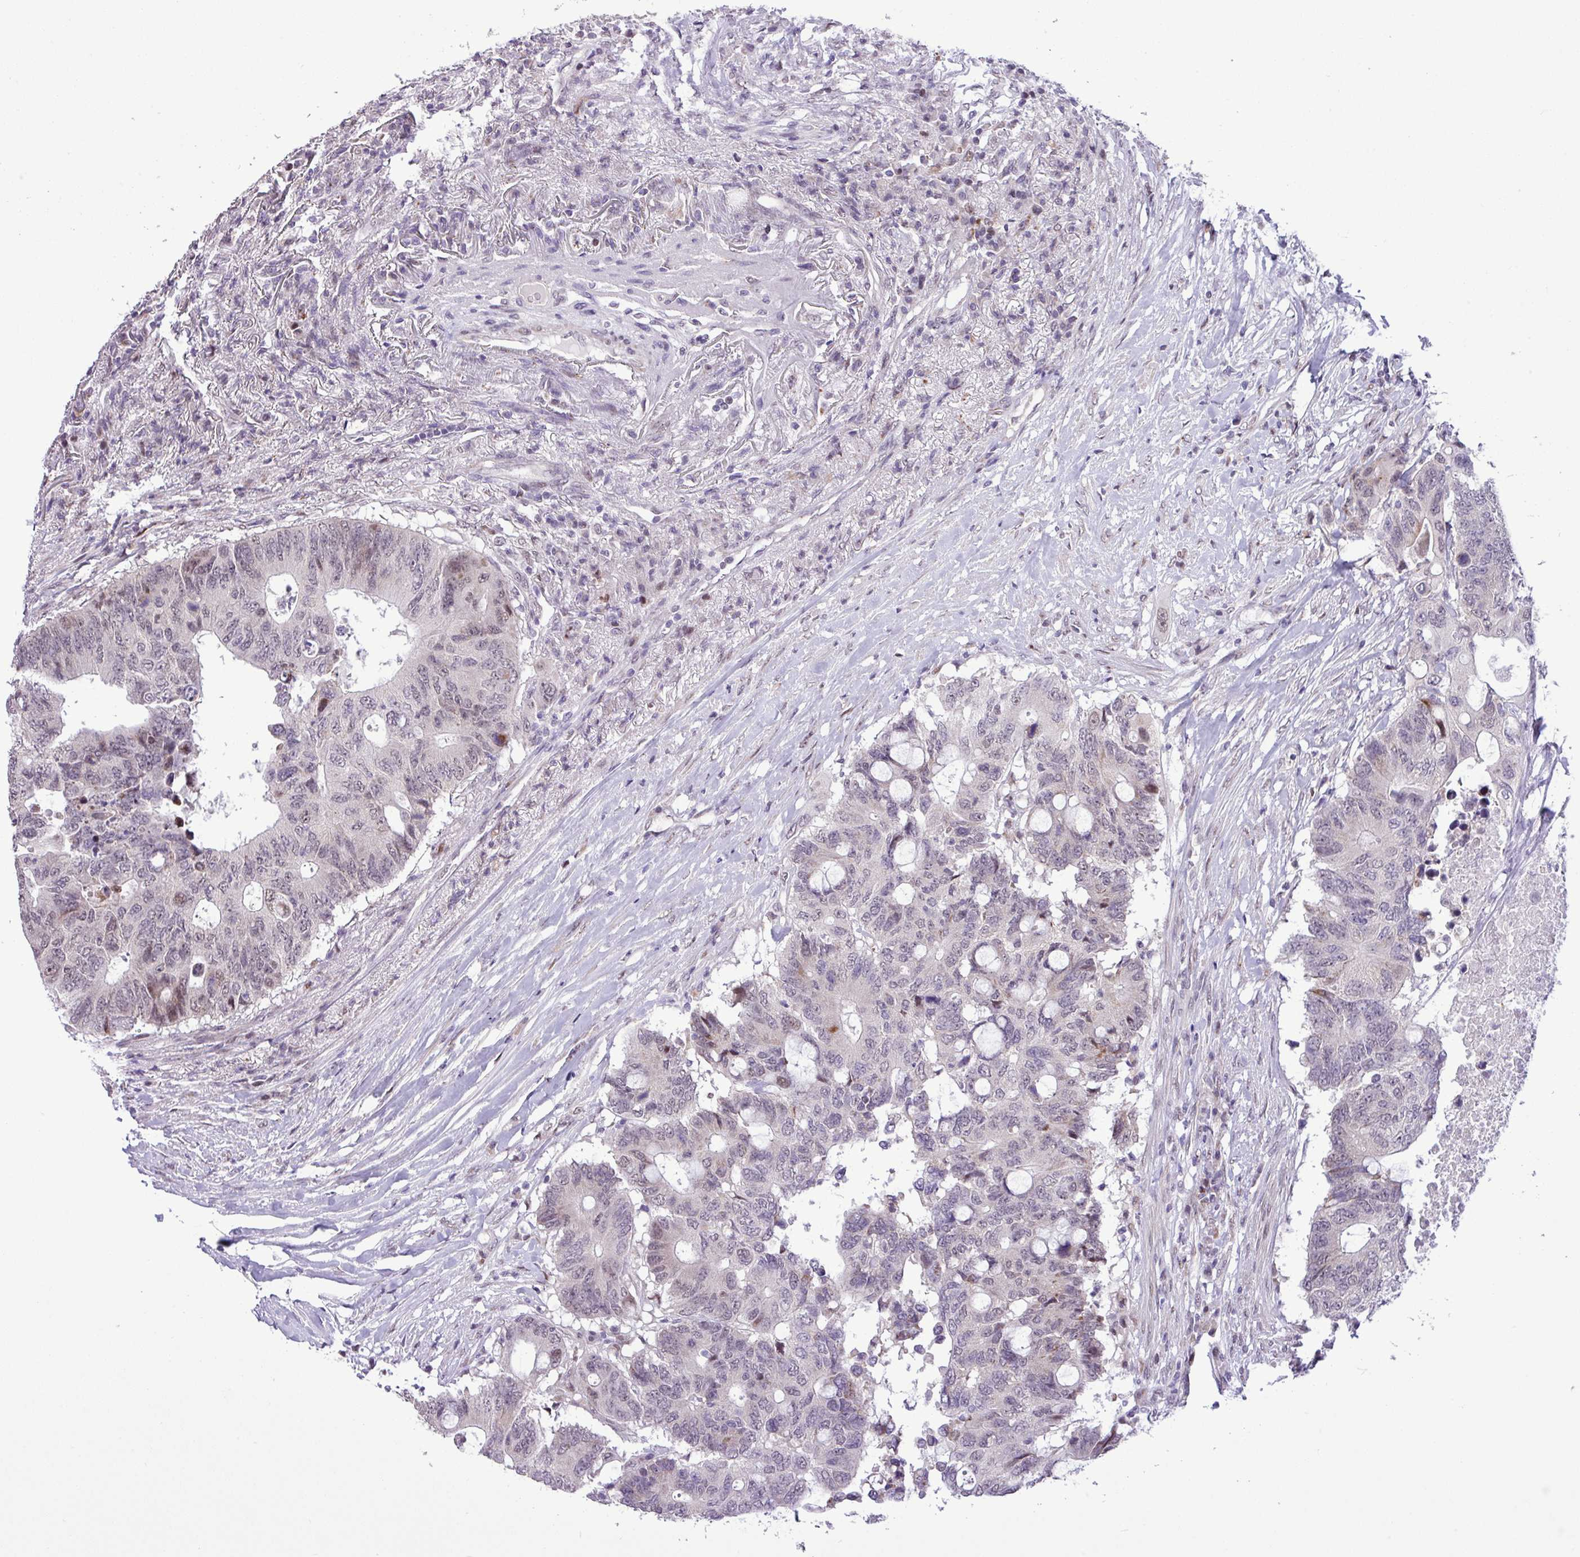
{"staining": {"intensity": "weak", "quantity": "<25%", "location": "nuclear"}, "tissue": "colorectal cancer", "cell_type": "Tumor cells", "image_type": "cancer", "snomed": [{"axis": "morphology", "description": "Adenocarcinoma, NOS"}, {"axis": "topography", "description": "Colon"}], "caption": "A high-resolution histopathology image shows immunohistochemistry staining of adenocarcinoma (colorectal), which displays no significant expression in tumor cells.", "gene": "ZNF354A", "patient": {"sex": "male", "age": 71}}